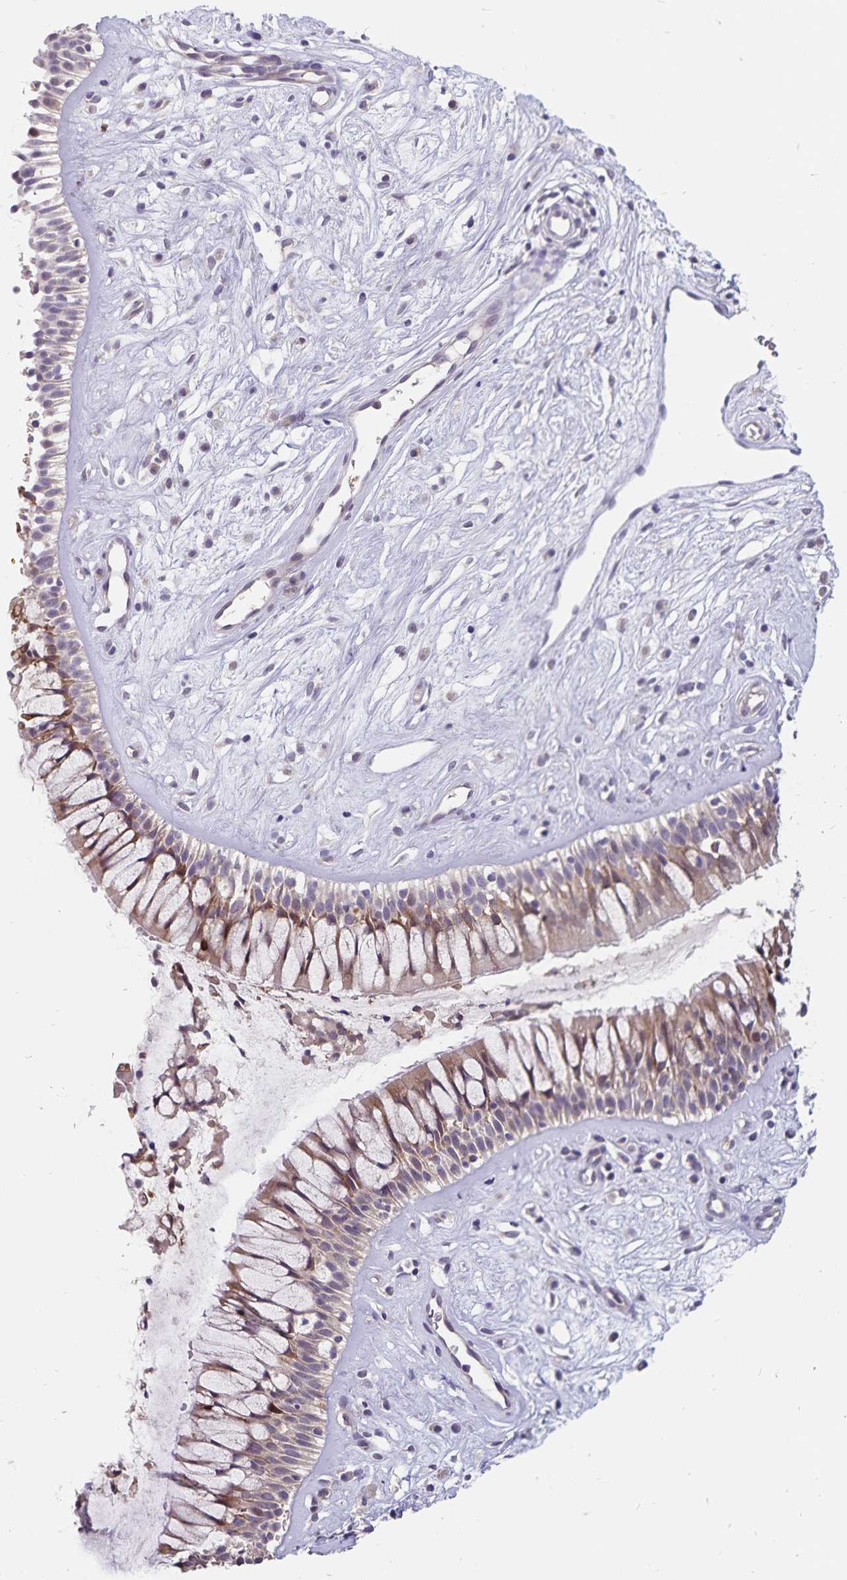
{"staining": {"intensity": "weak", "quantity": "25%-75%", "location": "cytoplasmic/membranous"}, "tissue": "nasopharynx", "cell_type": "Respiratory epithelial cells", "image_type": "normal", "snomed": [{"axis": "morphology", "description": "Normal tissue, NOS"}, {"axis": "topography", "description": "Nasopharynx"}], "caption": "DAB immunohistochemical staining of normal nasopharynx exhibits weak cytoplasmic/membranous protein positivity in about 25%-75% of respiratory epithelial cells. The protein of interest is stained brown, and the nuclei are stained in blue (DAB (3,3'-diaminobenzidine) IHC with brightfield microscopy, high magnification).", "gene": "BAG6", "patient": {"sex": "male", "age": 32}}